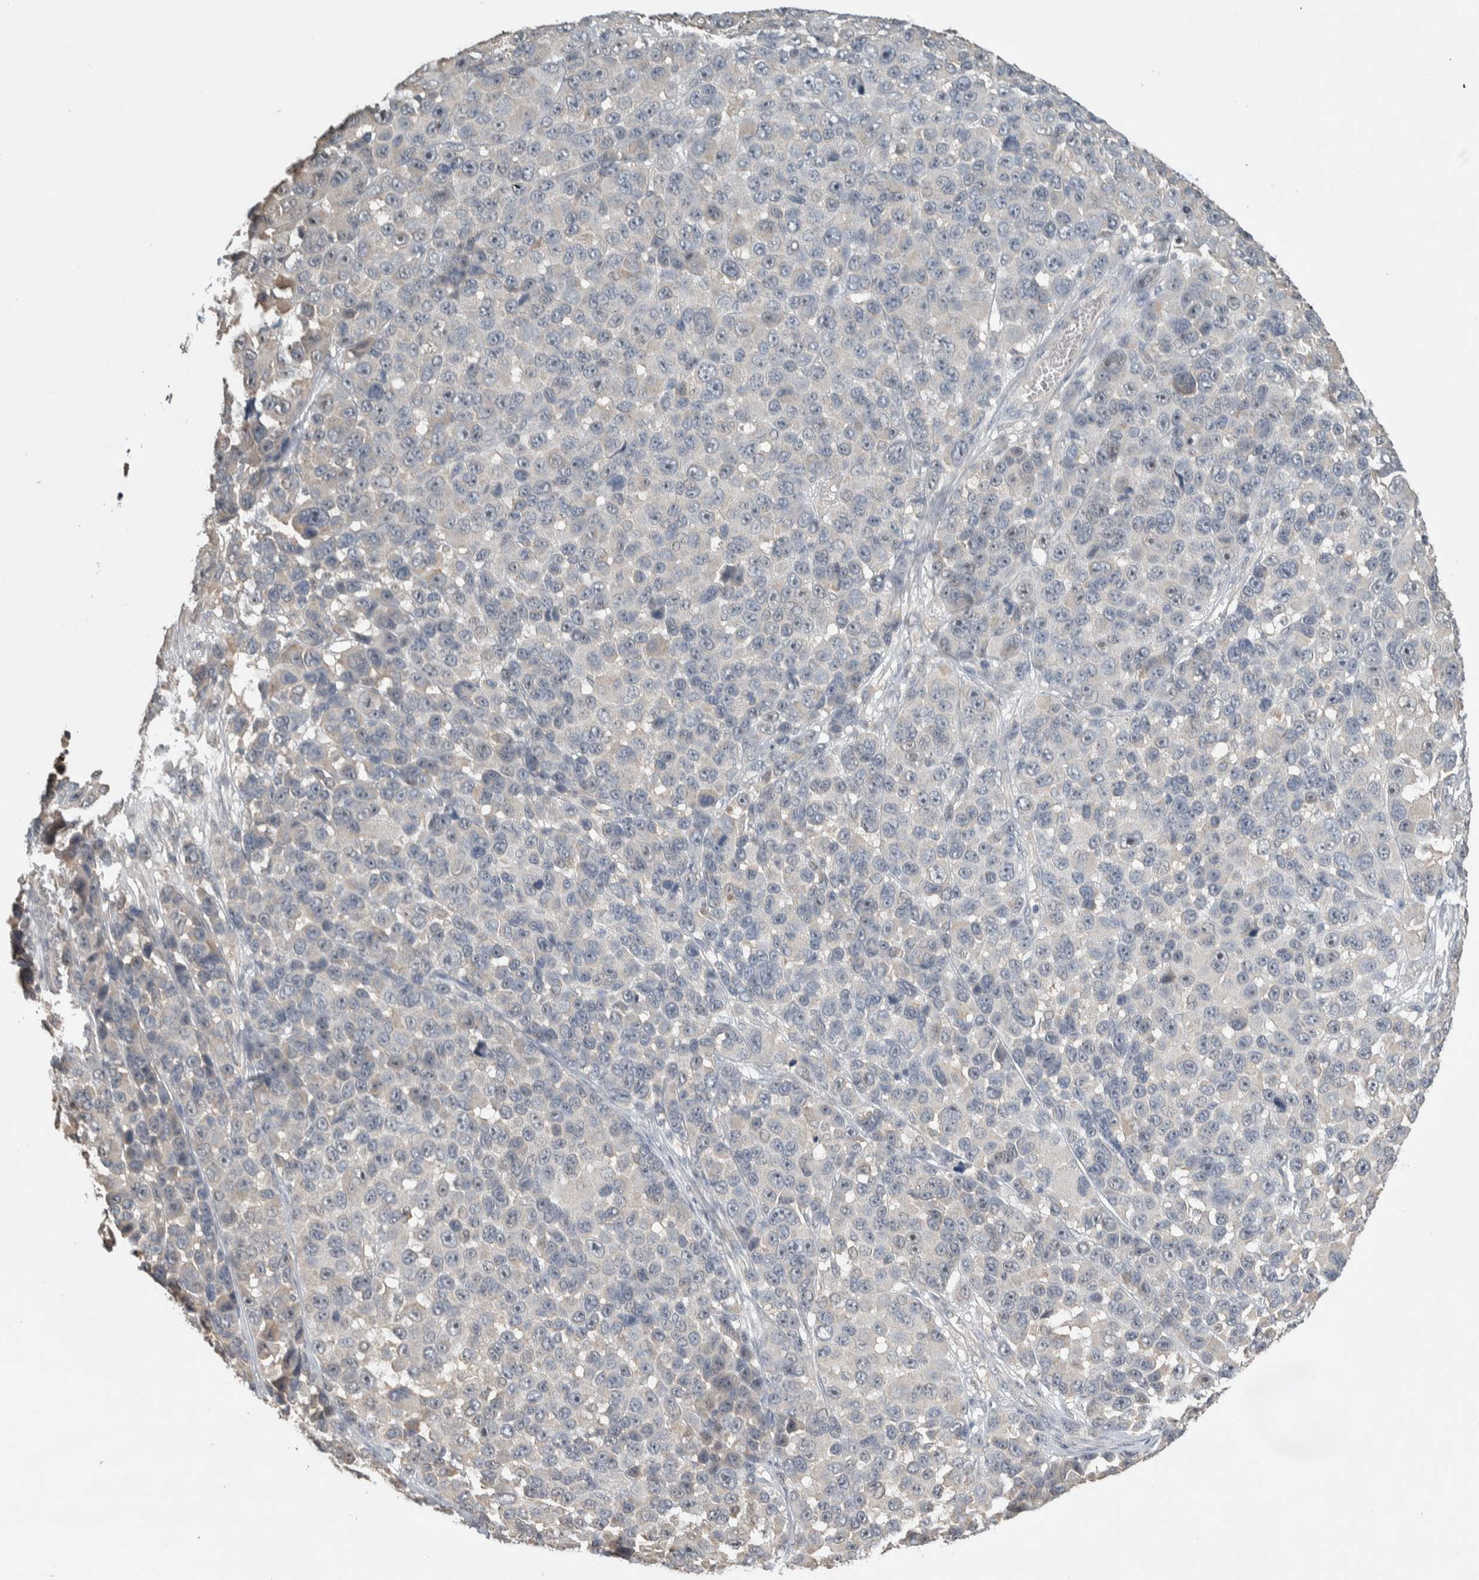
{"staining": {"intensity": "negative", "quantity": "none", "location": "none"}, "tissue": "melanoma", "cell_type": "Tumor cells", "image_type": "cancer", "snomed": [{"axis": "morphology", "description": "Malignant melanoma, NOS"}, {"axis": "topography", "description": "Skin"}], "caption": "Immunohistochemistry (IHC) histopathology image of malignant melanoma stained for a protein (brown), which shows no expression in tumor cells.", "gene": "EIF3H", "patient": {"sex": "male", "age": 53}}